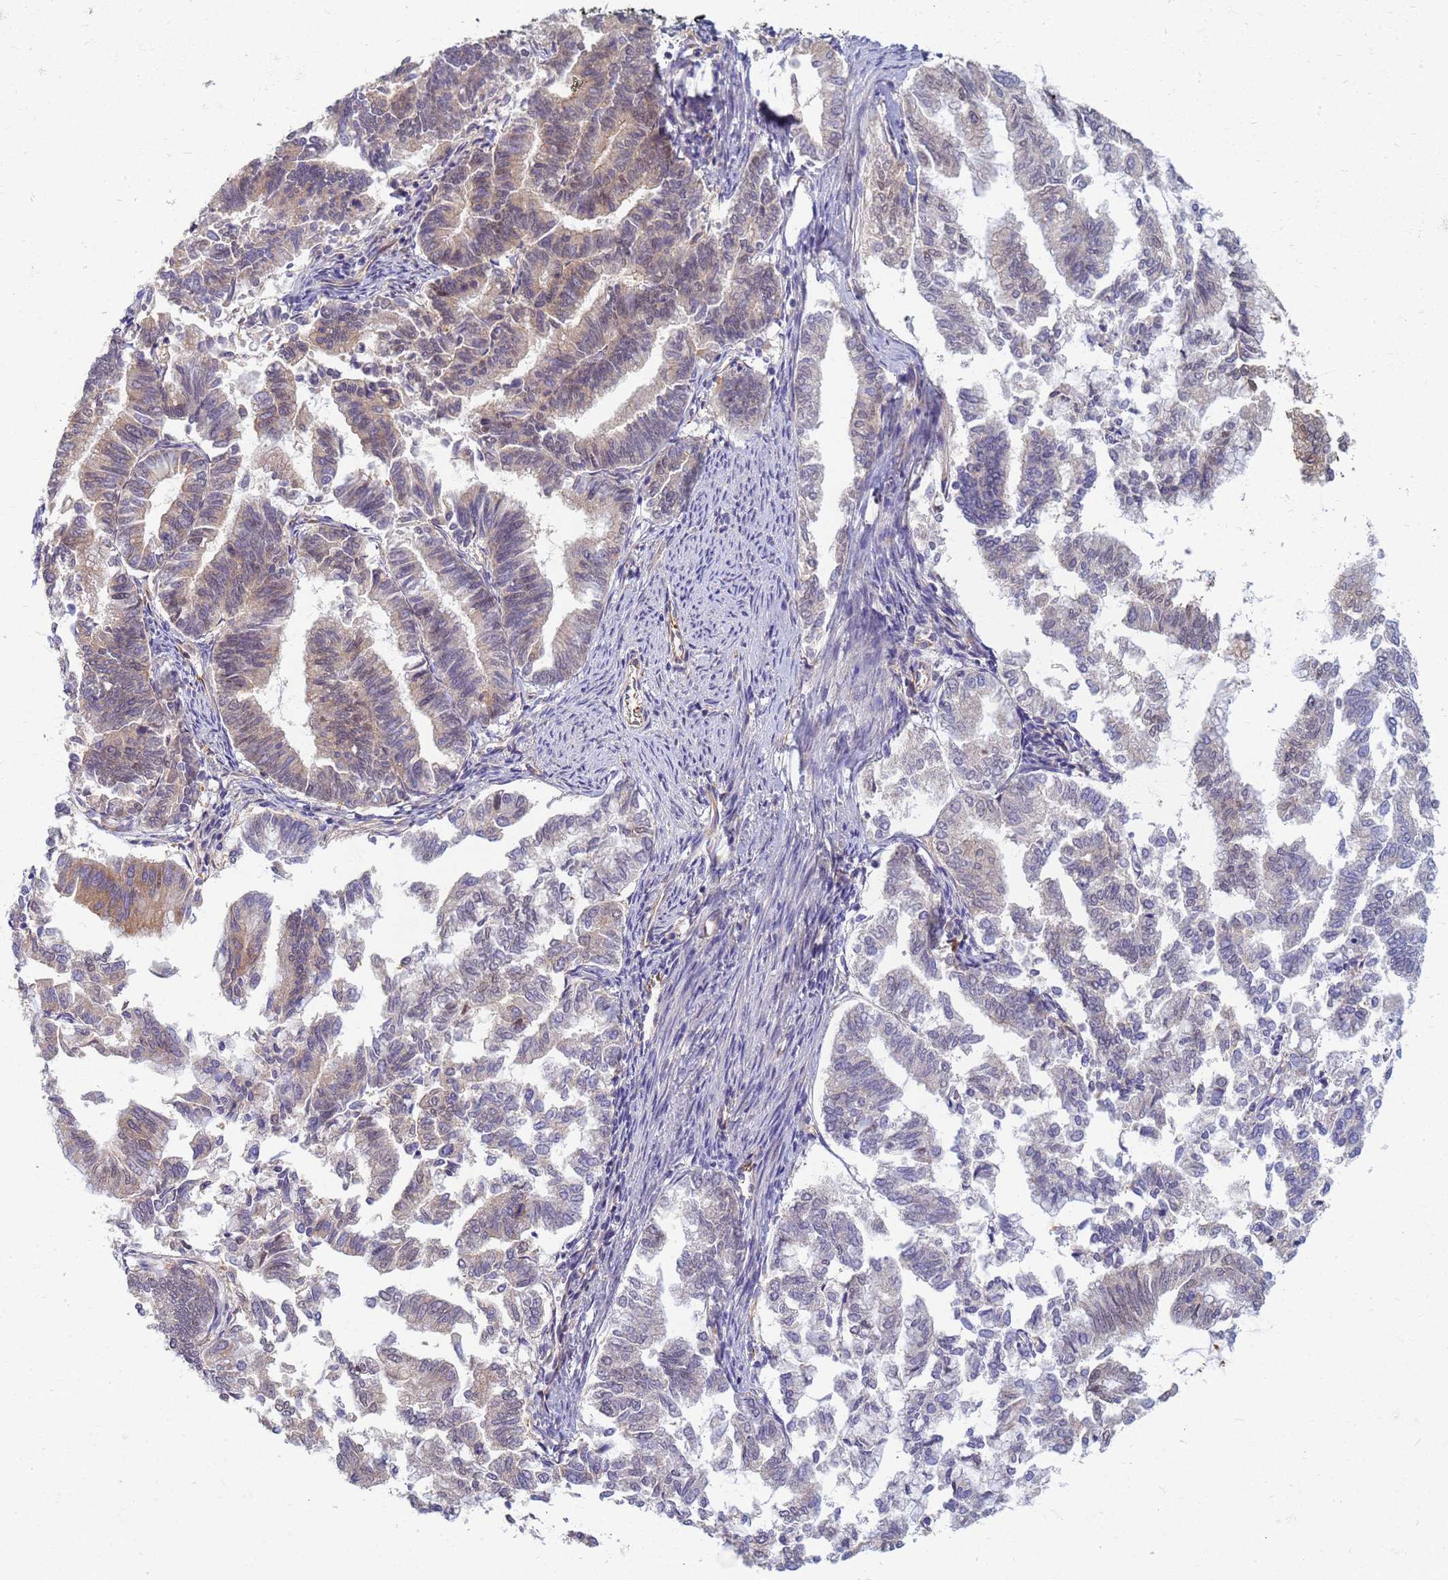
{"staining": {"intensity": "weak", "quantity": "25%-75%", "location": "cytoplasmic/membranous"}, "tissue": "endometrial cancer", "cell_type": "Tumor cells", "image_type": "cancer", "snomed": [{"axis": "morphology", "description": "Adenocarcinoma, NOS"}, {"axis": "topography", "description": "Endometrium"}], "caption": "Endometrial cancer was stained to show a protein in brown. There is low levels of weak cytoplasmic/membranous staining in approximately 25%-75% of tumor cells.", "gene": "EEA1", "patient": {"sex": "female", "age": 79}}